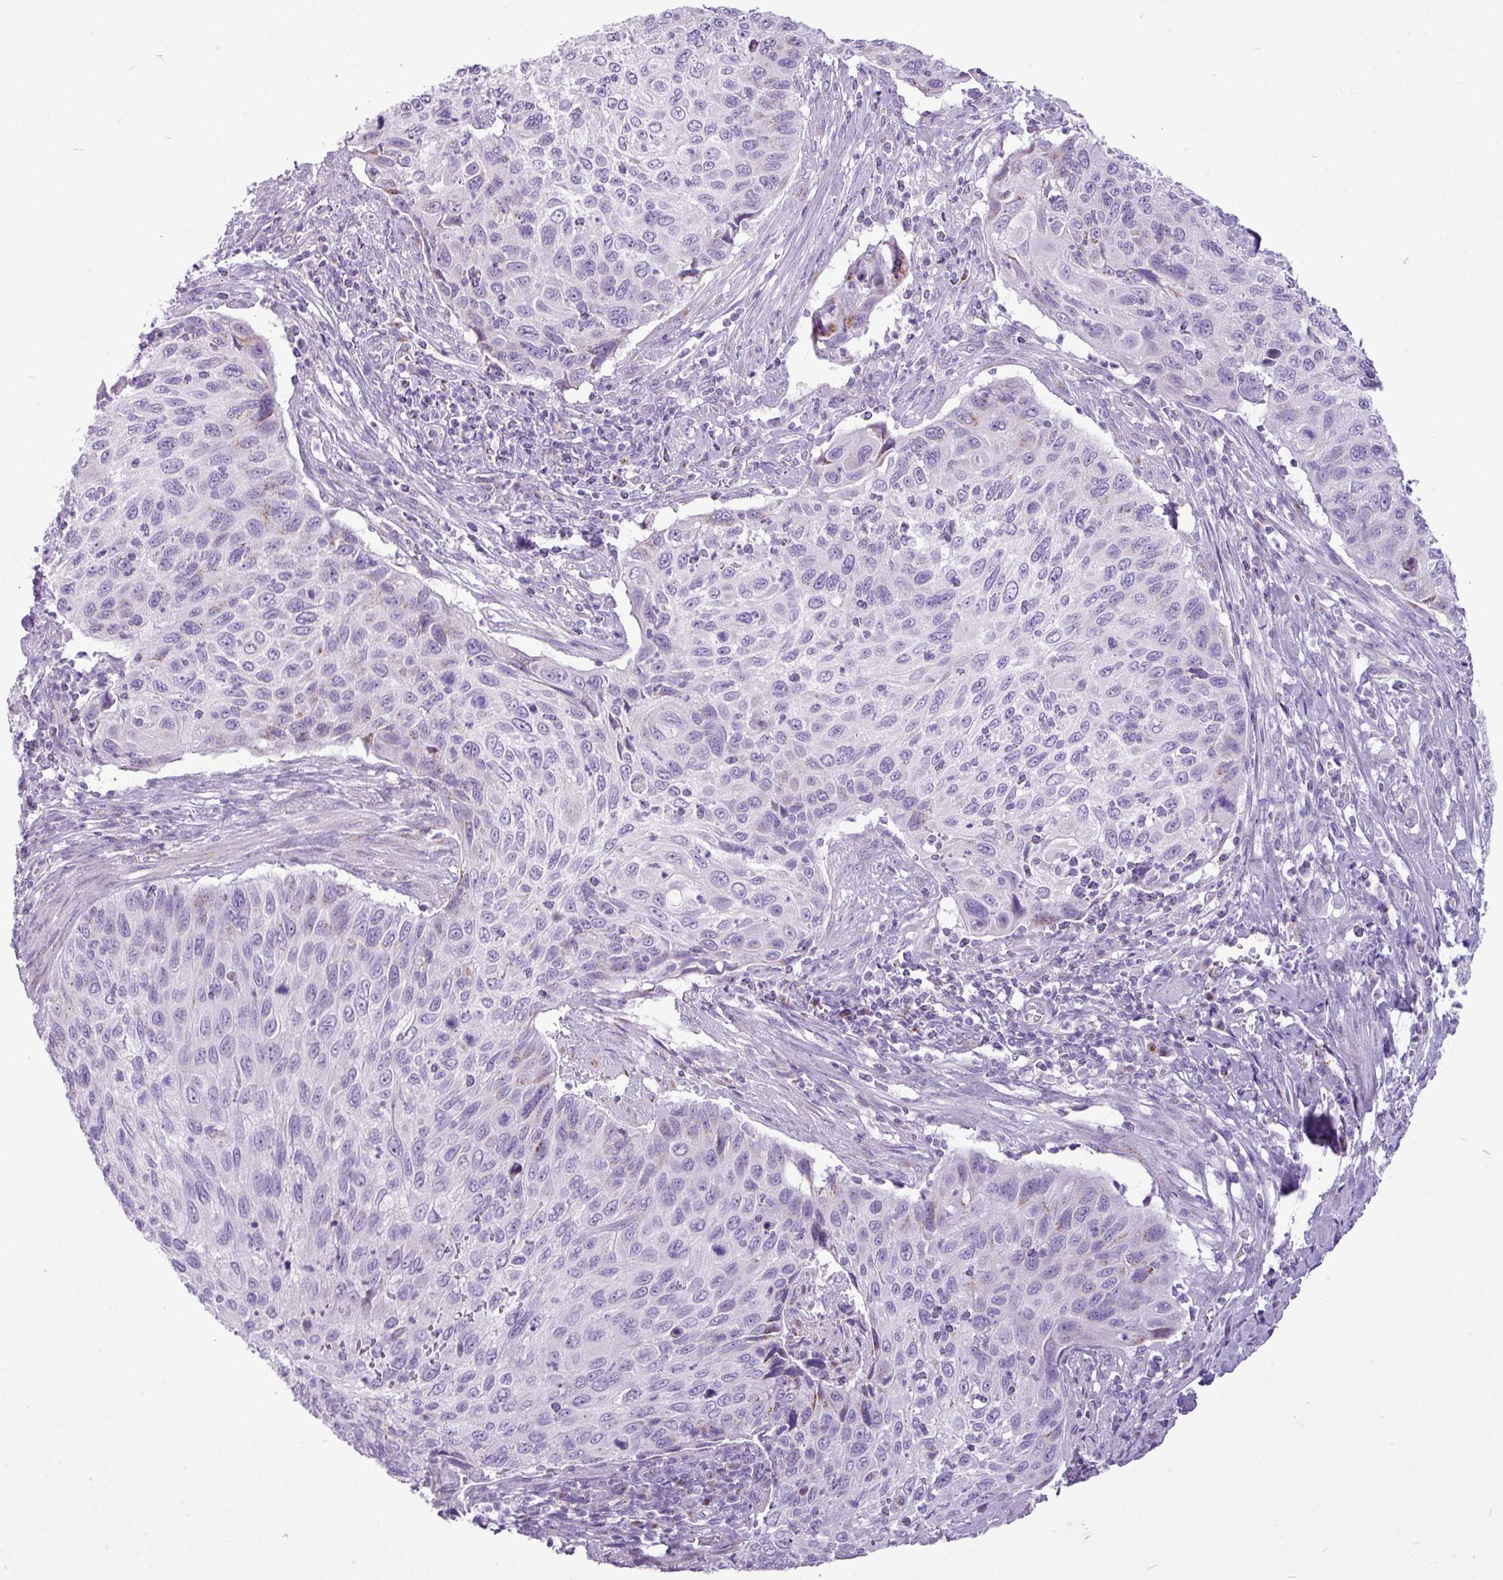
{"staining": {"intensity": "negative", "quantity": "none", "location": "none"}, "tissue": "cervical cancer", "cell_type": "Tumor cells", "image_type": "cancer", "snomed": [{"axis": "morphology", "description": "Squamous cell carcinoma, NOS"}, {"axis": "topography", "description": "Cervix"}], "caption": "This is an immunohistochemistry histopathology image of human cervical cancer. There is no staining in tumor cells.", "gene": "FAM43A", "patient": {"sex": "female", "age": 70}}